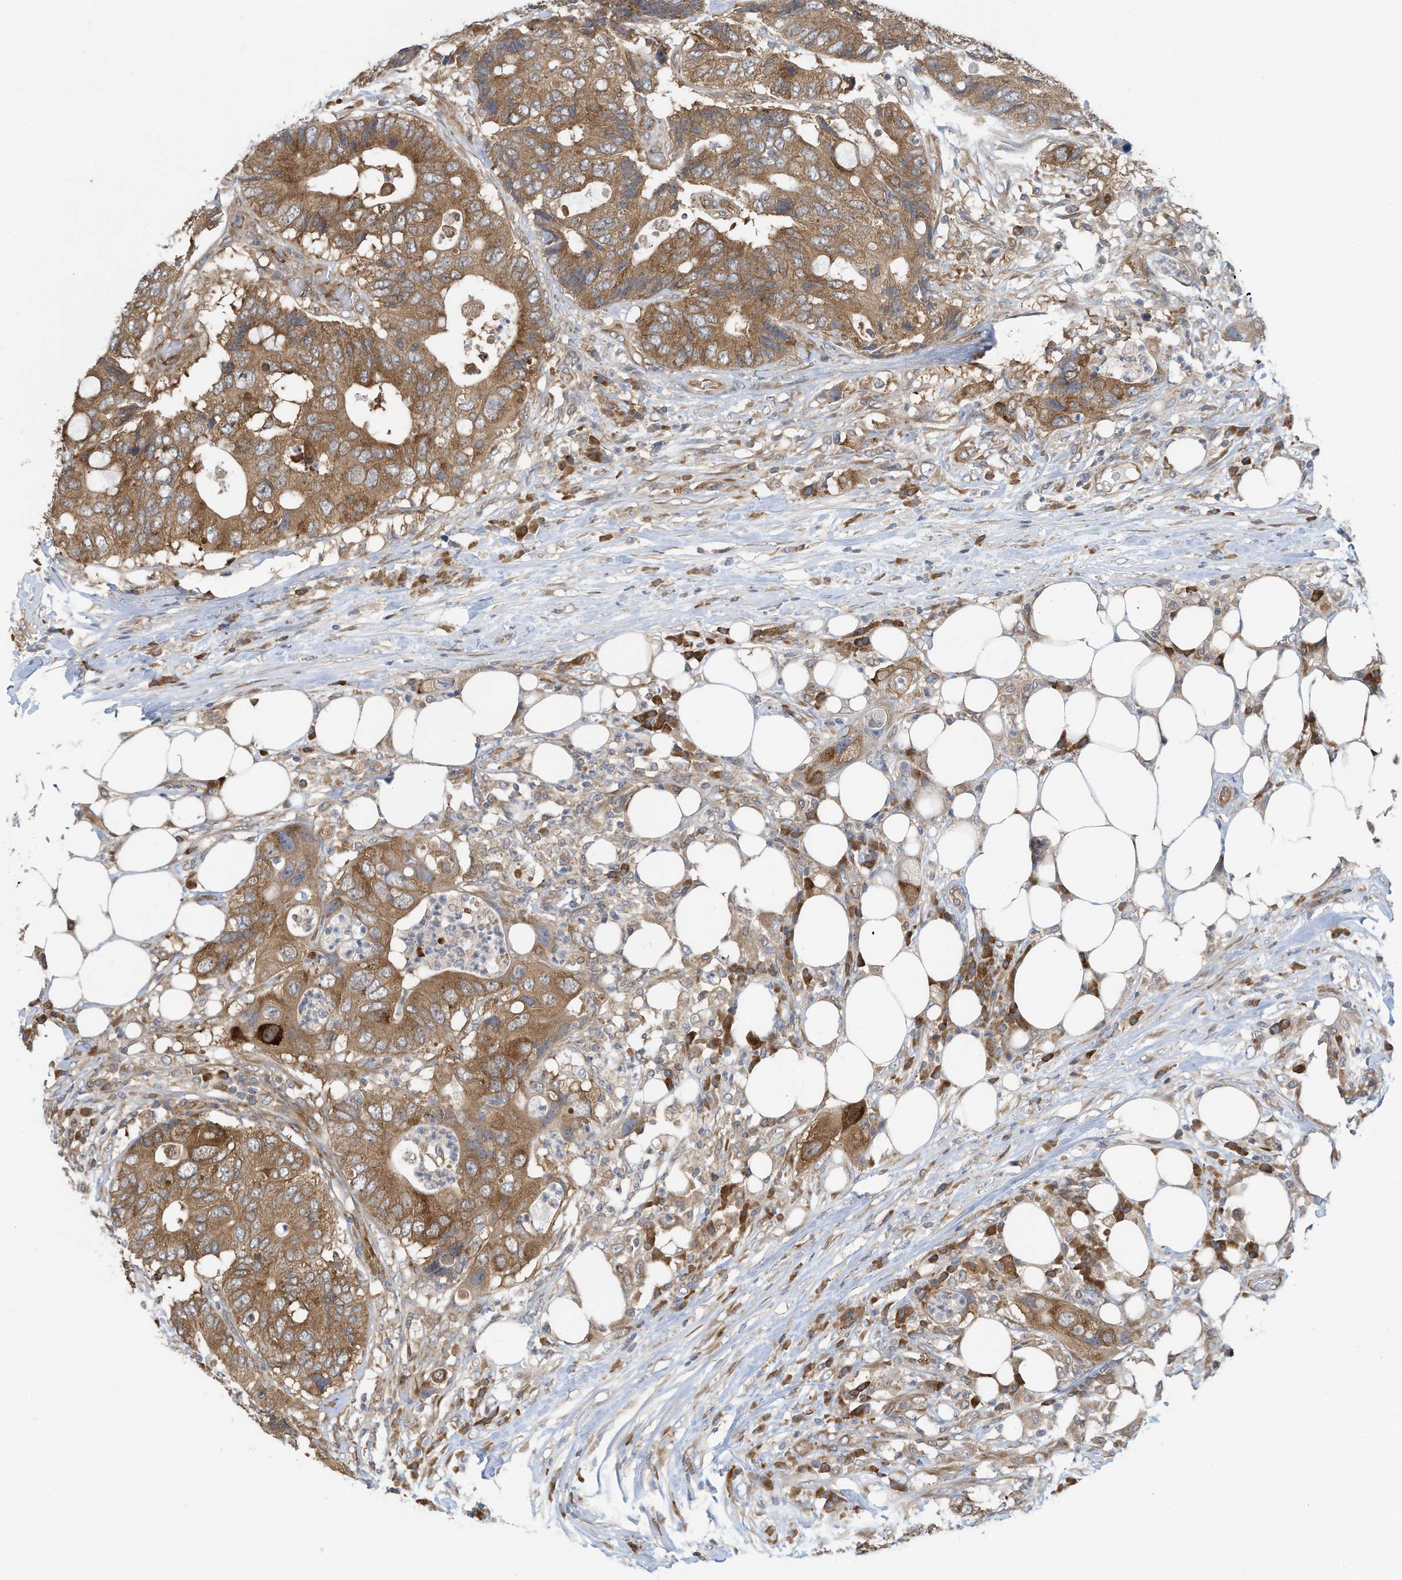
{"staining": {"intensity": "moderate", "quantity": ">75%", "location": "cytoplasmic/membranous"}, "tissue": "colorectal cancer", "cell_type": "Tumor cells", "image_type": "cancer", "snomed": [{"axis": "morphology", "description": "Adenocarcinoma, NOS"}, {"axis": "topography", "description": "Colon"}], "caption": "Immunohistochemistry photomicrograph of colorectal adenocarcinoma stained for a protein (brown), which exhibits medium levels of moderate cytoplasmic/membranous expression in about >75% of tumor cells.", "gene": "USE1", "patient": {"sex": "male", "age": 71}}